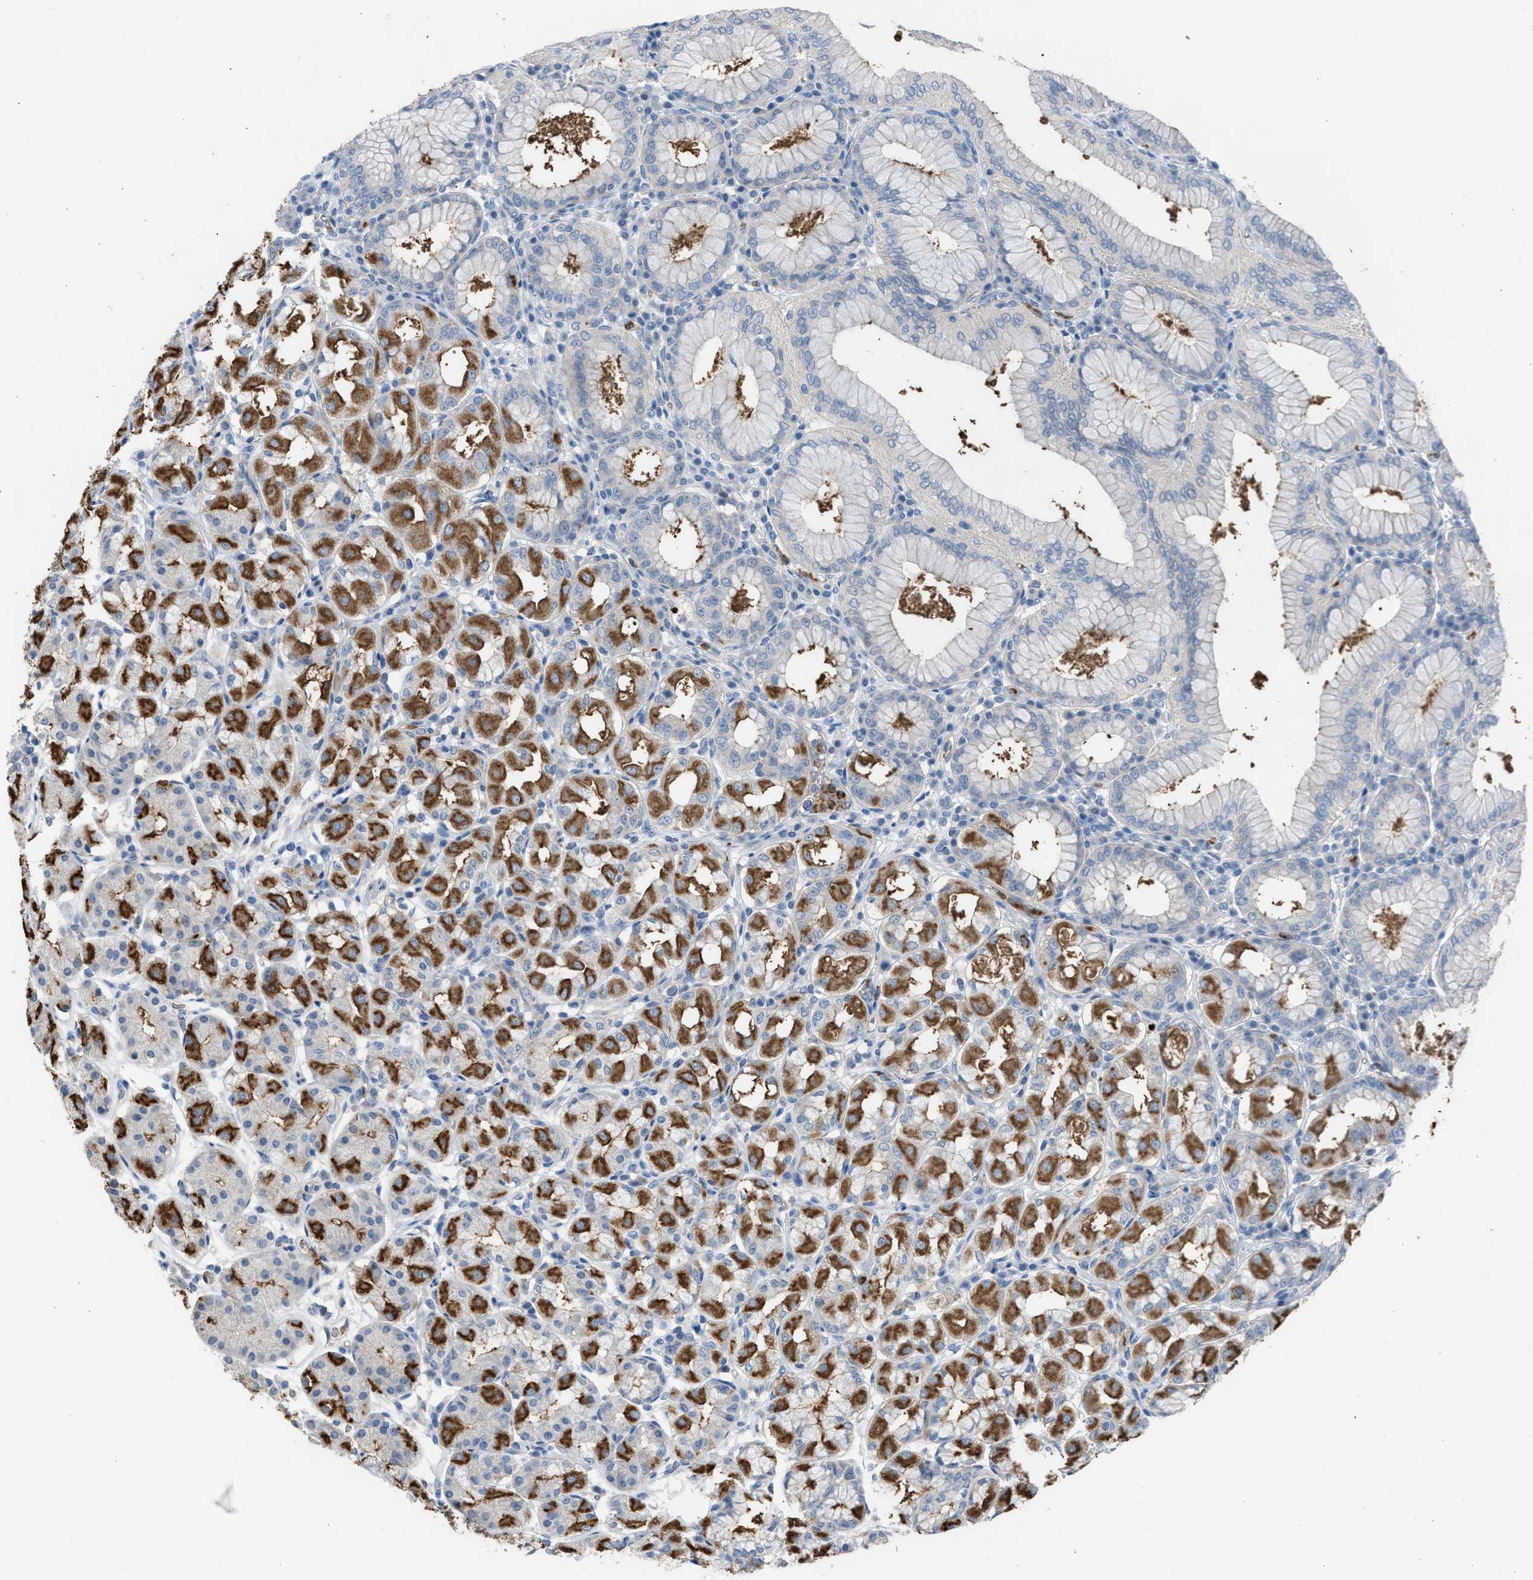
{"staining": {"intensity": "moderate", "quantity": "25%-75%", "location": "cytoplasmic/membranous"}, "tissue": "stomach", "cell_type": "Glandular cells", "image_type": "normal", "snomed": [{"axis": "morphology", "description": "Normal tissue, NOS"}, {"axis": "topography", "description": "Stomach"}, {"axis": "topography", "description": "Stomach, lower"}], "caption": "Stomach stained for a protein (brown) exhibits moderate cytoplasmic/membranous positive expression in approximately 25%-75% of glandular cells.", "gene": "CFAP77", "patient": {"sex": "female", "age": 56}}